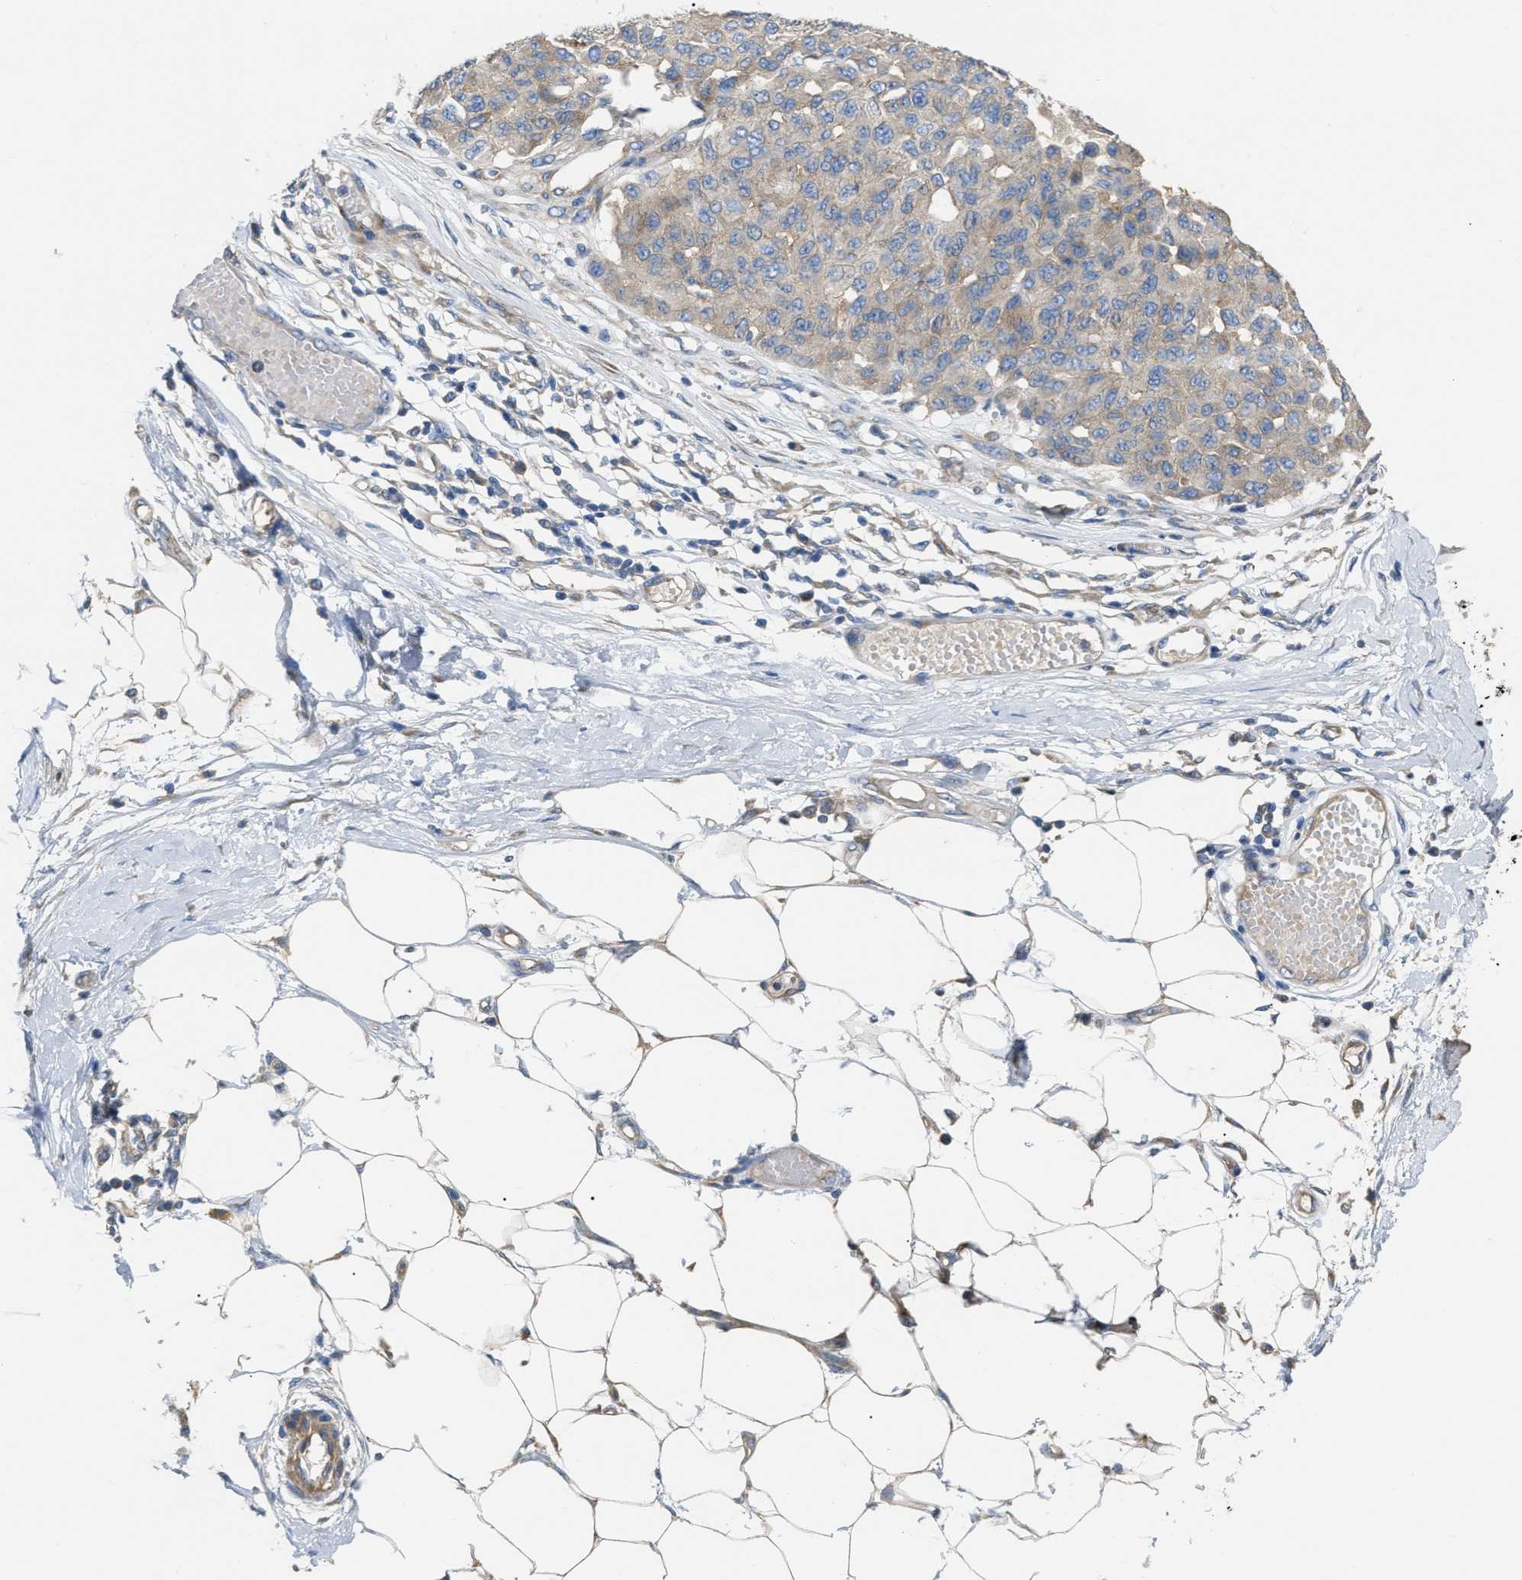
{"staining": {"intensity": "weak", "quantity": ">75%", "location": "cytoplasmic/membranous"}, "tissue": "melanoma", "cell_type": "Tumor cells", "image_type": "cancer", "snomed": [{"axis": "morphology", "description": "Normal tissue, NOS"}, {"axis": "morphology", "description": "Malignant melanoma, NOS"}, {"axis": "topography", "description": "Skin"}], "caption": "DAB (3,3'-diaminobenzidine) immunohistochemical staining of human melanoma displays weak cytoplasmic/membranous protein positivity in about >75% of tumor cells.", "gene": "DHX58", "patient": {"sex": "male", "age": 62}}